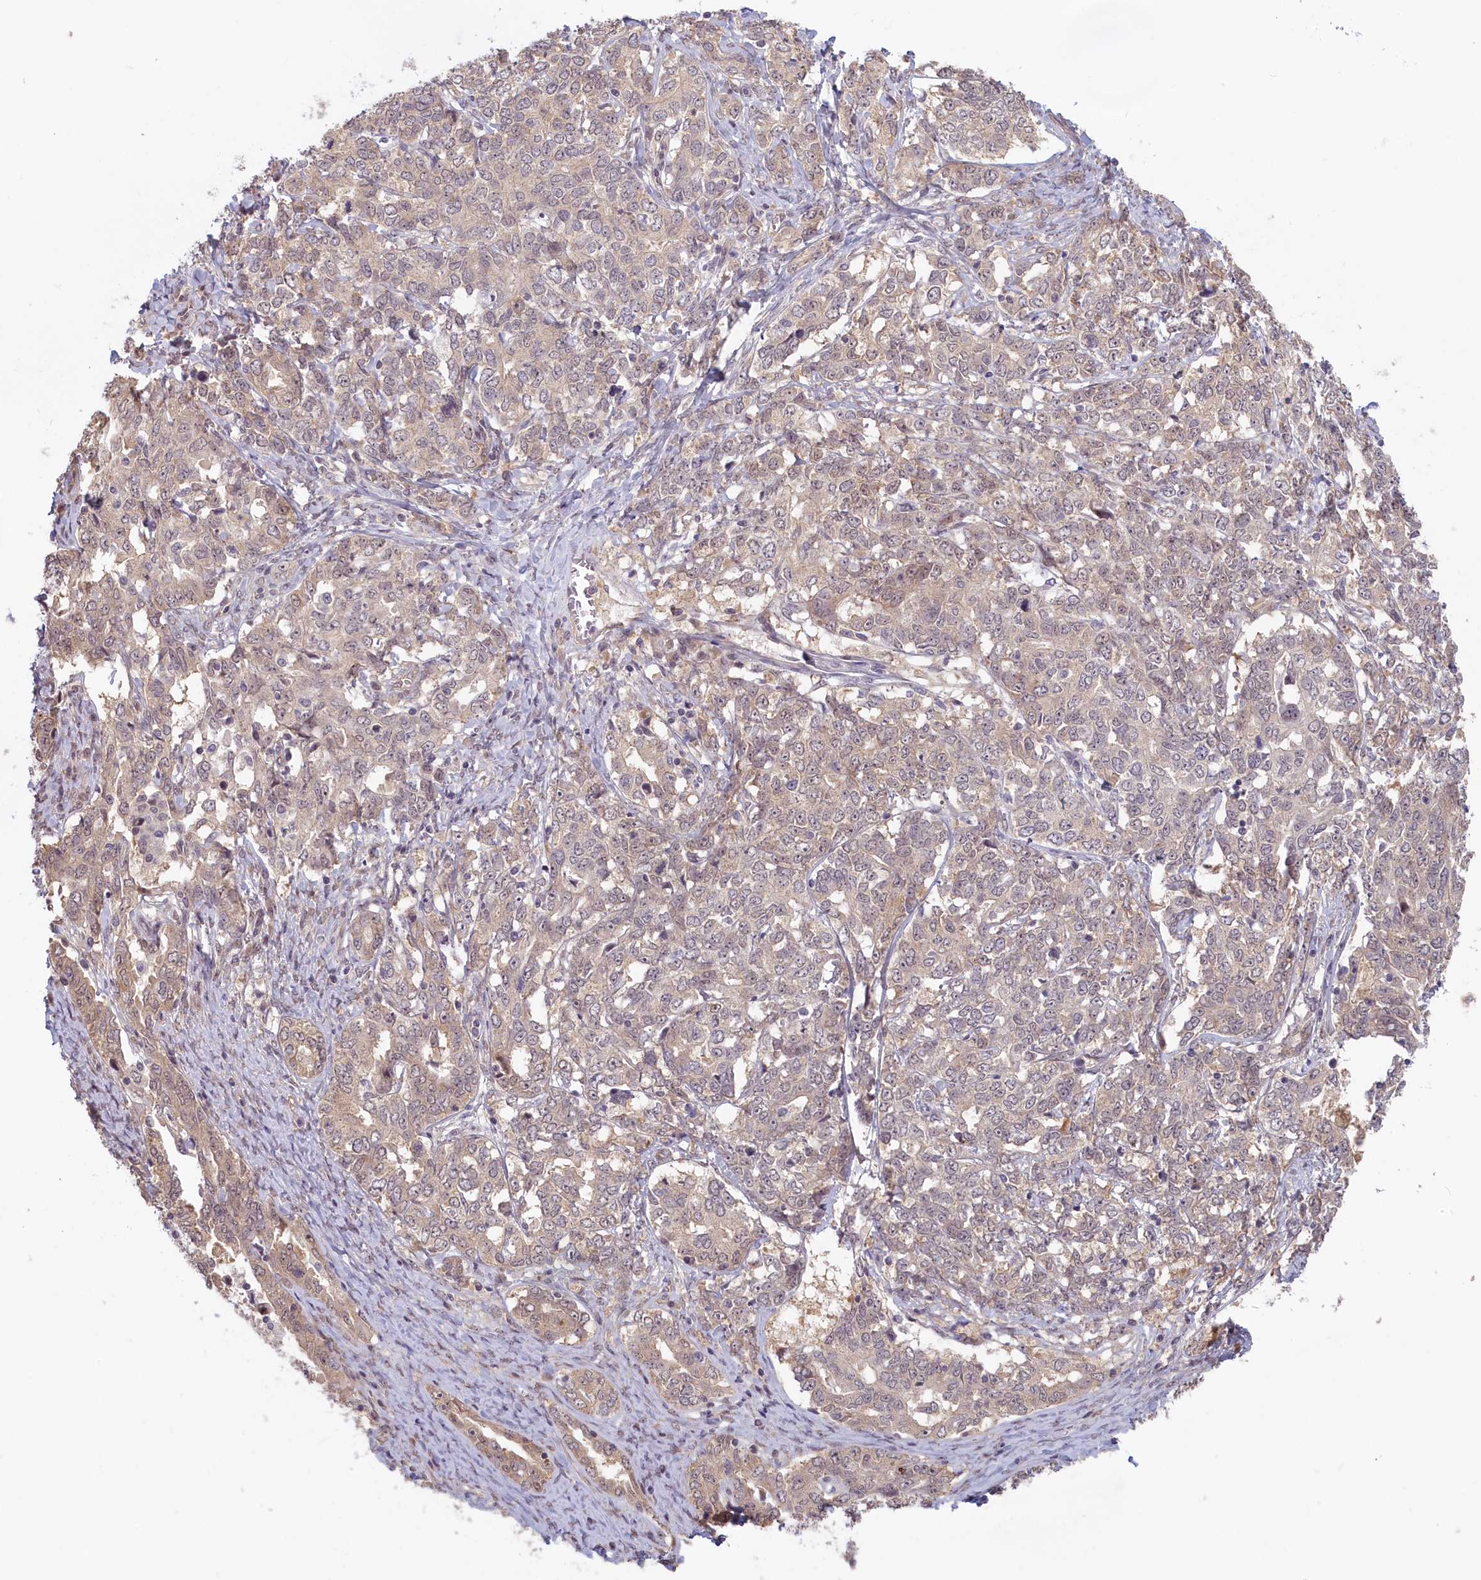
{"staining": {"intensity": "weak", "quantity": "25%-75%", "location": "nuclear"}, "tissue": "ovarian cancer", "cell_type": "Tumor cells", "image_type": "cancer", "snomed": [{"axis": "morphology", "description": "Carcinoma, endometroid"}, {"axis": "topography", "description": "Ovary"}], "caption": "IHC (DAB) staining of human ovarian cancer demonstrates weak nuclear protein expression in approximately 25%-75% of tumor cells. The staining is performed using DAB (3,3'-diaminobenzidine) brown chromogen to label protein expression. The nuclei are counter-stained blue using hematoxylin.", "gene": "C19orf44", "patient": {"sex": "female", "age": 62}}